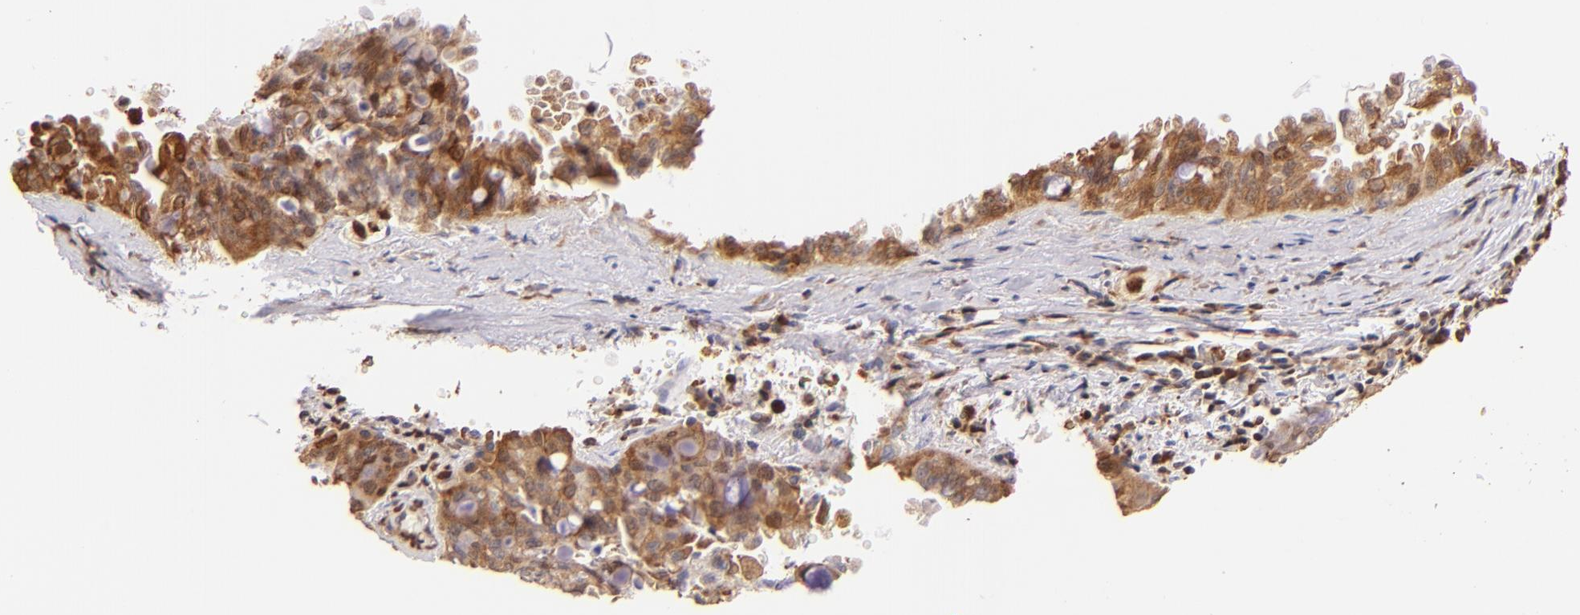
{"staining": {"intensity": "moderate", "quantity": "25%-75%", "location": "cytoplasmic/membranous"}, "tissue": "lung cancer", "cell_type": "Tumor cells", "image_type": "cancer", "snomed": [{"axis": "morphology", "description": "Adenocarcinoma, NOS"}, {"axis": "topography", "description": "Lung"}], "caption": "Moderate cytoplasmic/membranous positivity is appreciated in about 25%-75% of tumor cells in adenocarcinoma (lung).", "gene": "BTK", "patient": {"sex": "female", "age": 44}}